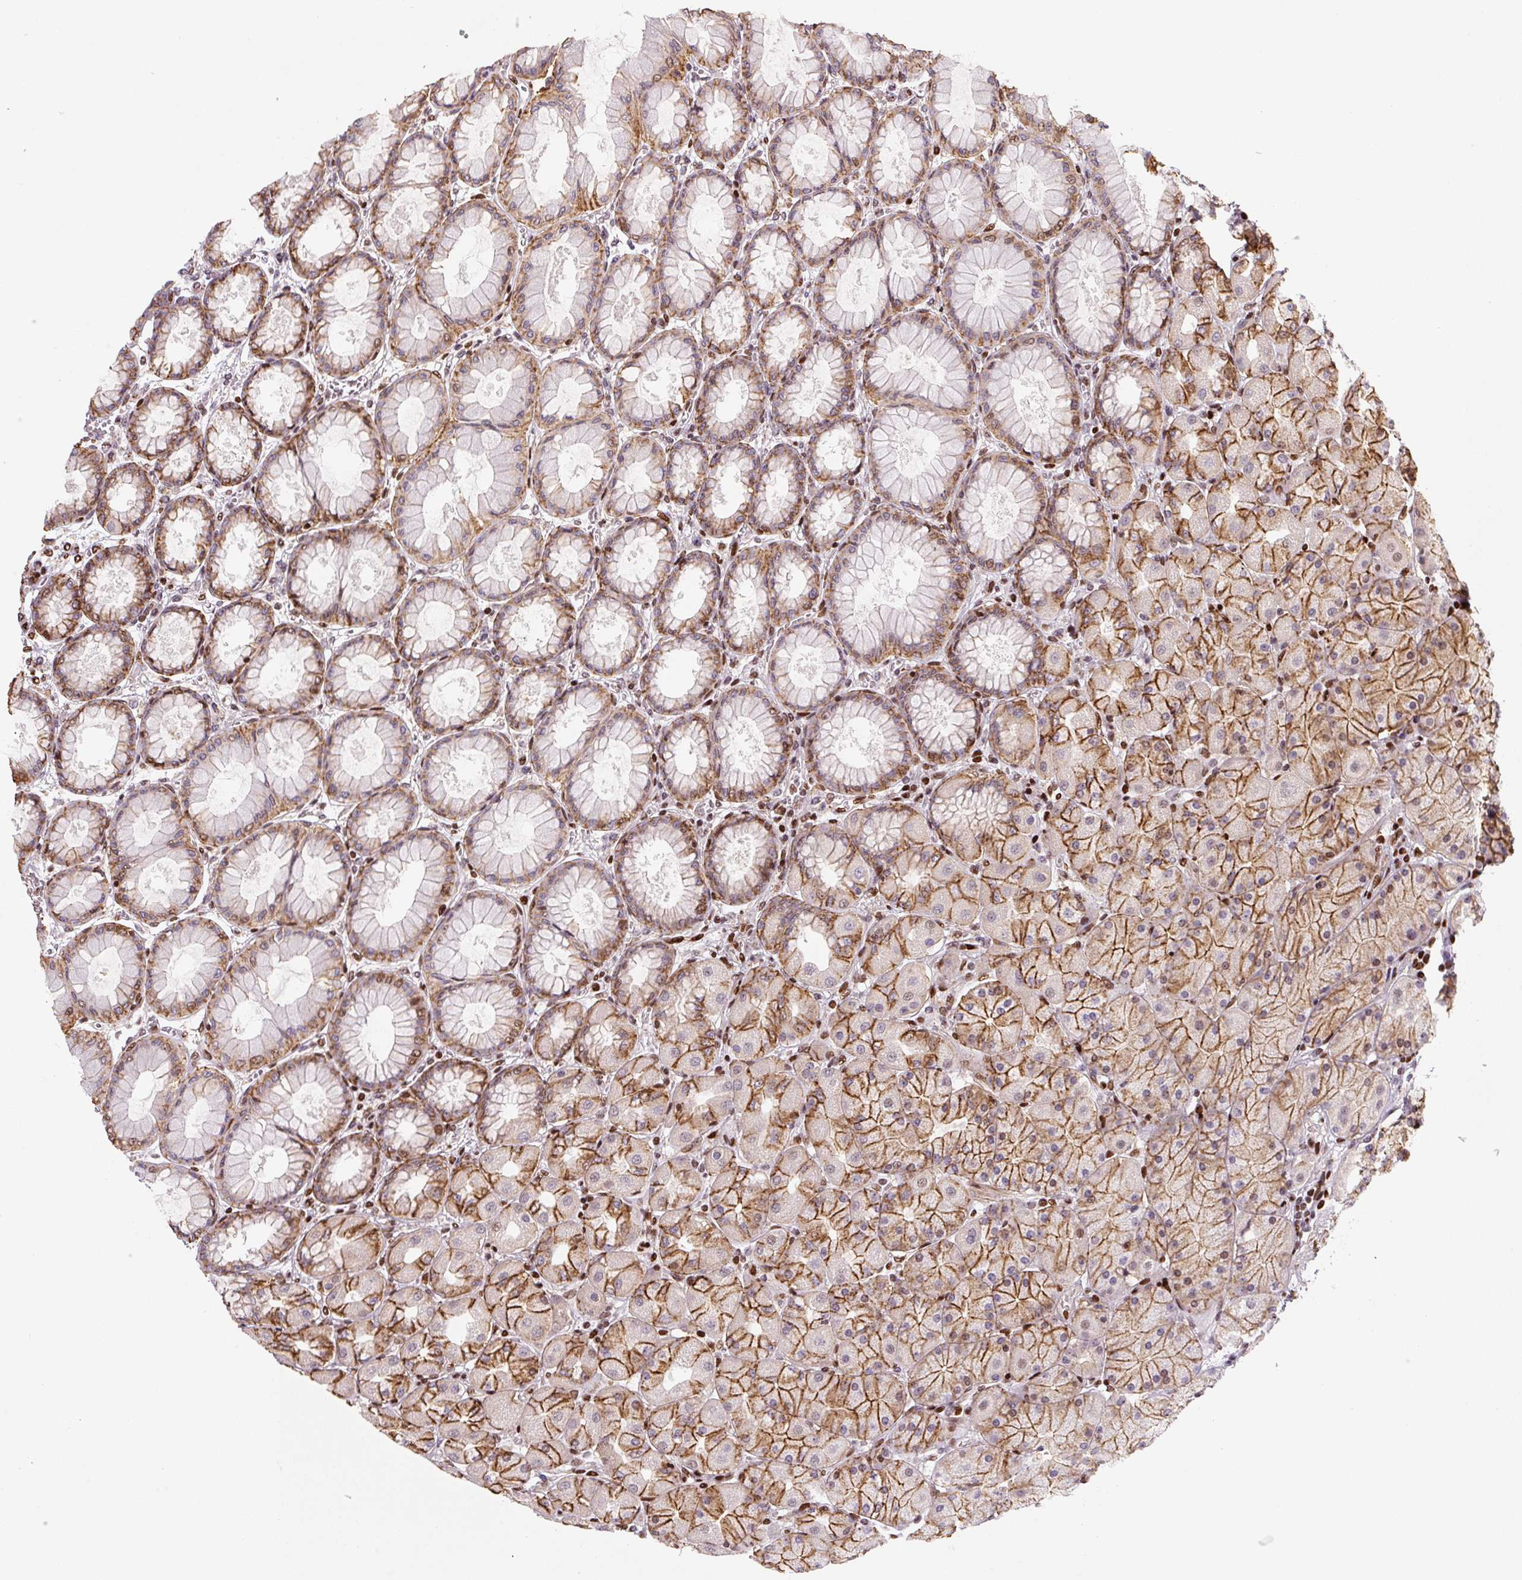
{"staining": {"intensity": "moderate", "quantity": ">75%", "location": "cytoplasmic/membranous,nuclear"}, "tissue": "stomach", "cell_type": "Glandular cells", "image_type": "normal", "snomed": [{"axis": "morphology", "description": "Normal tissue, NOS"}, {"axis": "topography", "description": "Stomach, upper"}], "caption": "Immunohistochemical staining of unremarkable stomach displays moderate cytoplasmic/membranous,nuclear protein staining in approximately >75% of glandular cells. The protein is stained brown, and the nuclei are stained in blue (DAB (3,3'-diaminobenzidine) IHC with brightfield microscopy, high magnification).", "gene": "PYDC2", "patient": {"sex": "female", "age": 56}}